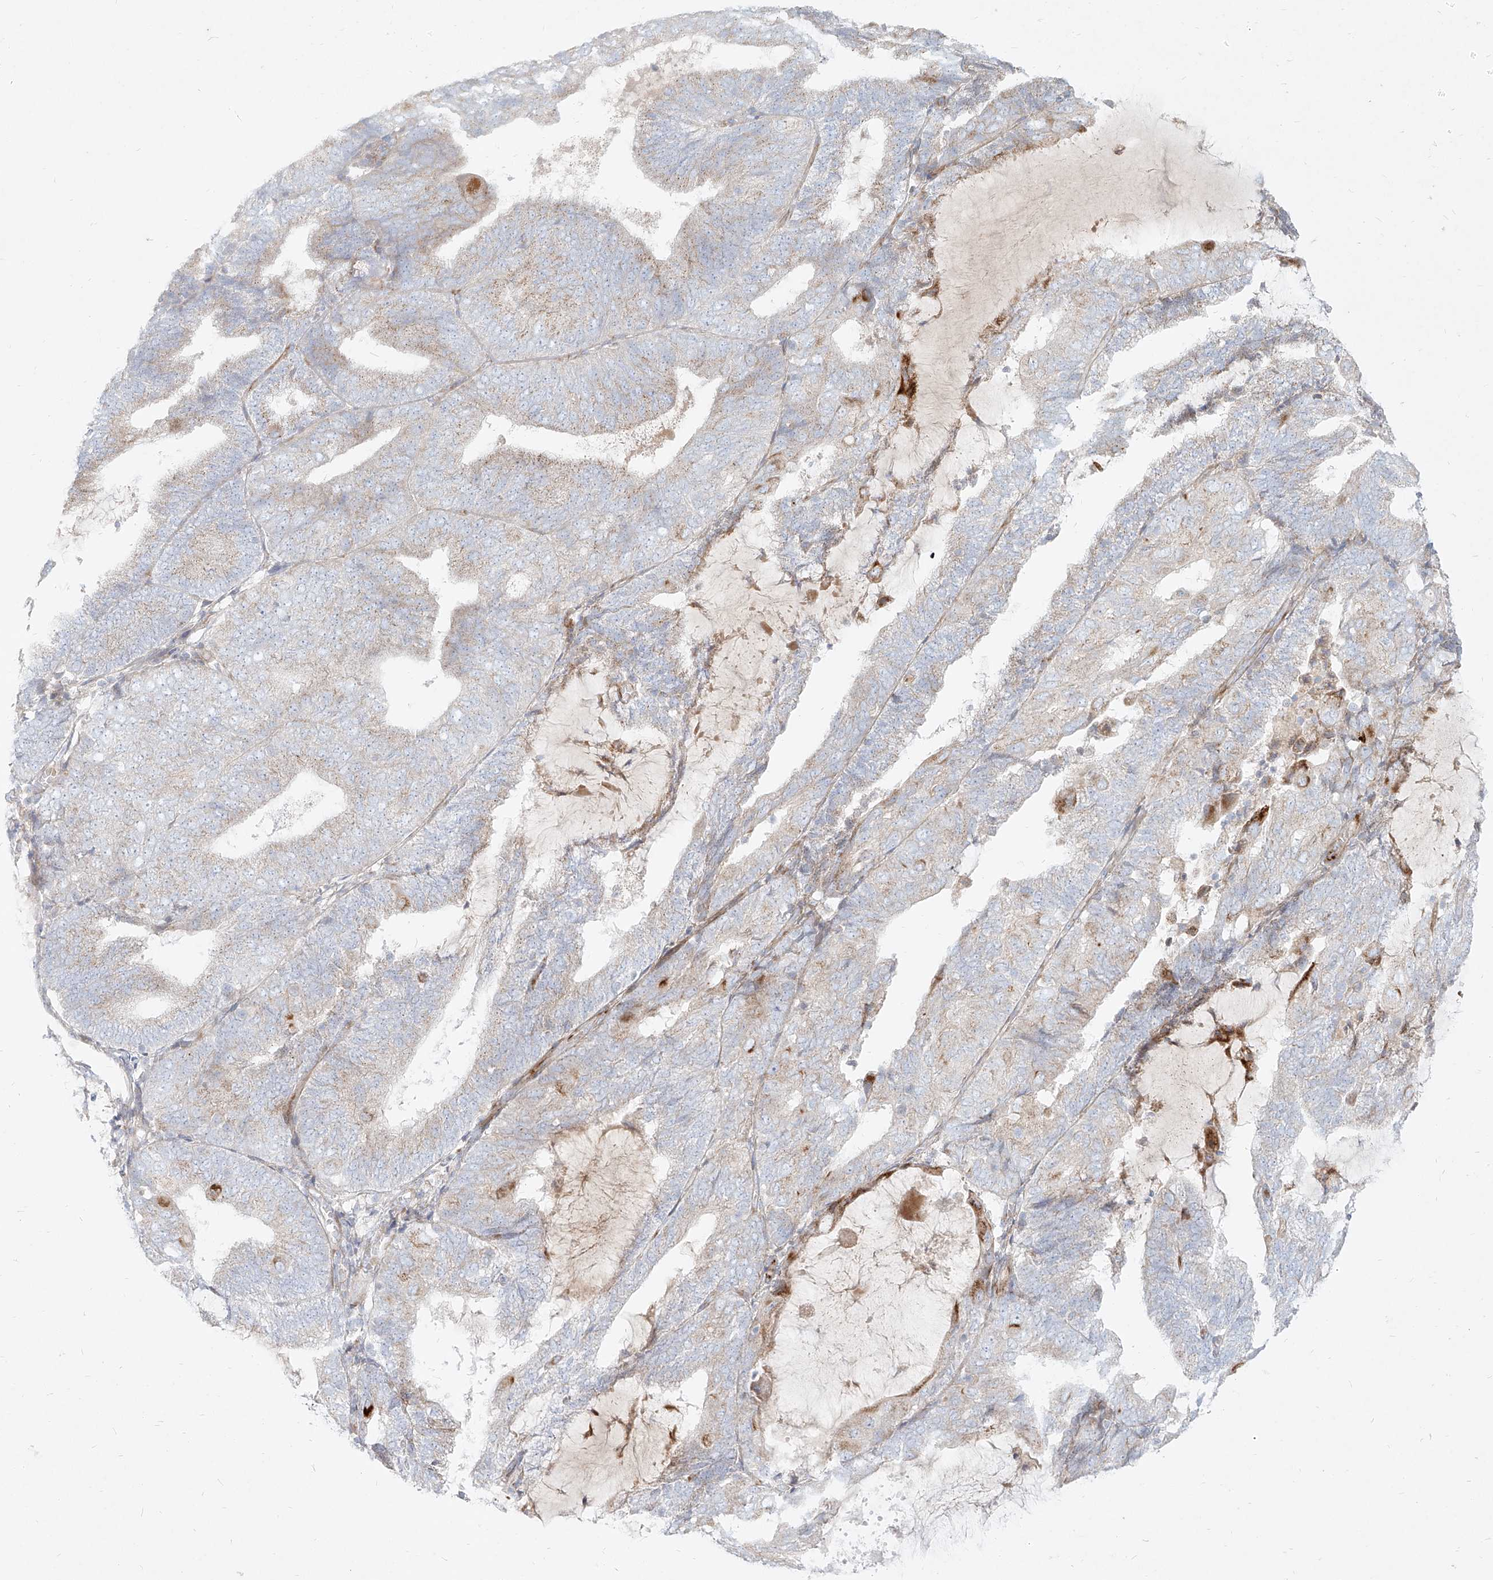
{"staining": {"intensity": "moderate", "quantity": "<25%", "location": "cytoplasmic/membranous"}, "tissue": "endometrial cancer", "cell_type": "Tumor cells", "image_type": "cancer", "snomed": [{"axis": "morphology", "description": "Adenocarcinoma, NOS"}, {"axis": "topography", "description": "Endometrium"}], "caption": "A micrograph of endometrial cancer stained for a protein reveals moderate cytoplasmic/membranous brown staining in tumor cells.", "gene": "MTX2", "patient": {"sex": "female", "age": 81}}